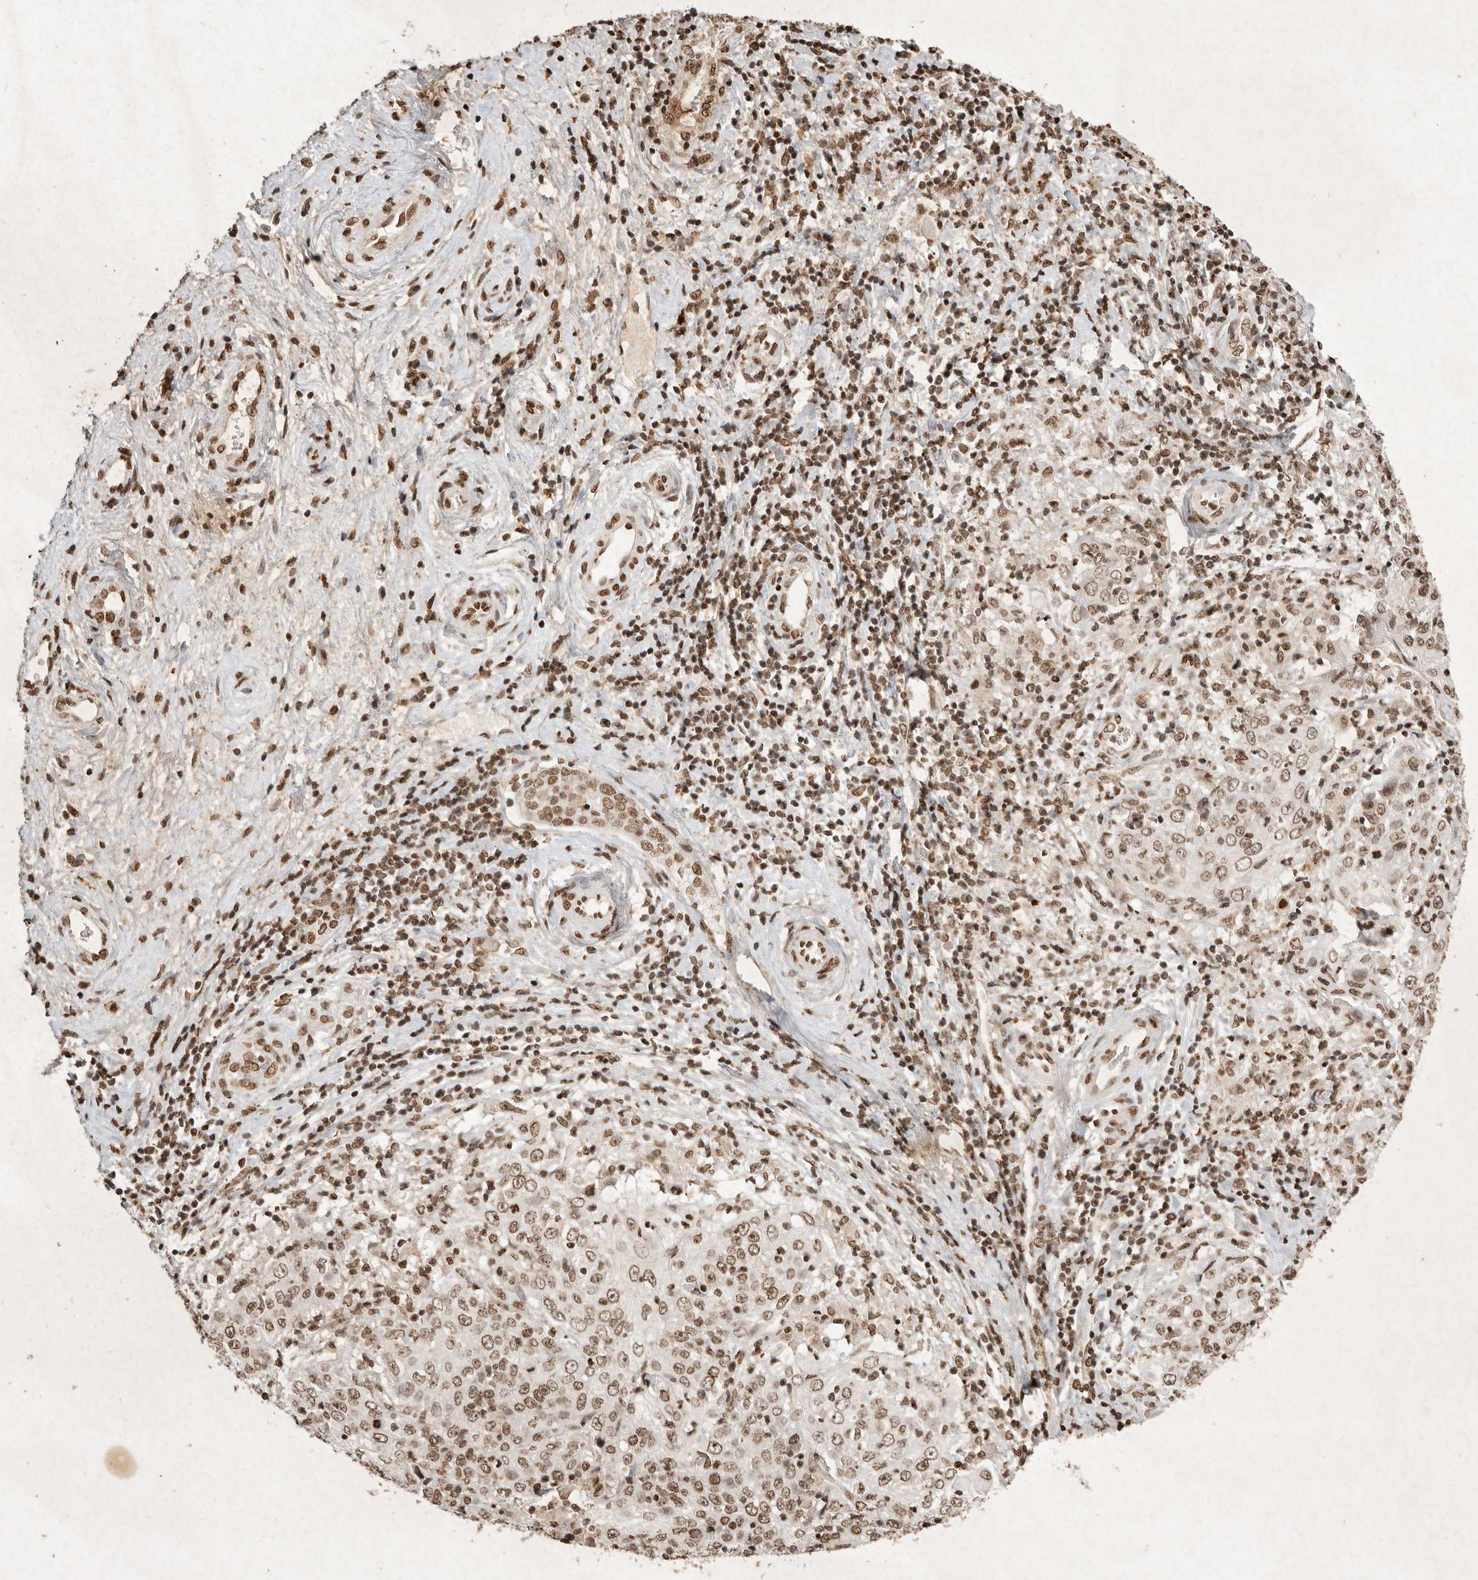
{"staining": {"intensity": "moderate", "quantity": "25%-75%", "location": "nuclear"}, "tissue": "cervical cancer", "cell_type": "Tumor cells", "image_type": "cancer", "snomed": [{"axis": "morphology", "description": "Squamous cell carcinoma, NOS"}, {"axis": "topography", "description": "Cervix"}], "caption": "Cervical squamous cell carcinoma was stained to show a protein in brown. There is medium levels of moderate nuclear staining in approximately 25%-75% of tumor cells.", "gene": "NKX3-2", "patient": {"sex": "female", "age": 48}}